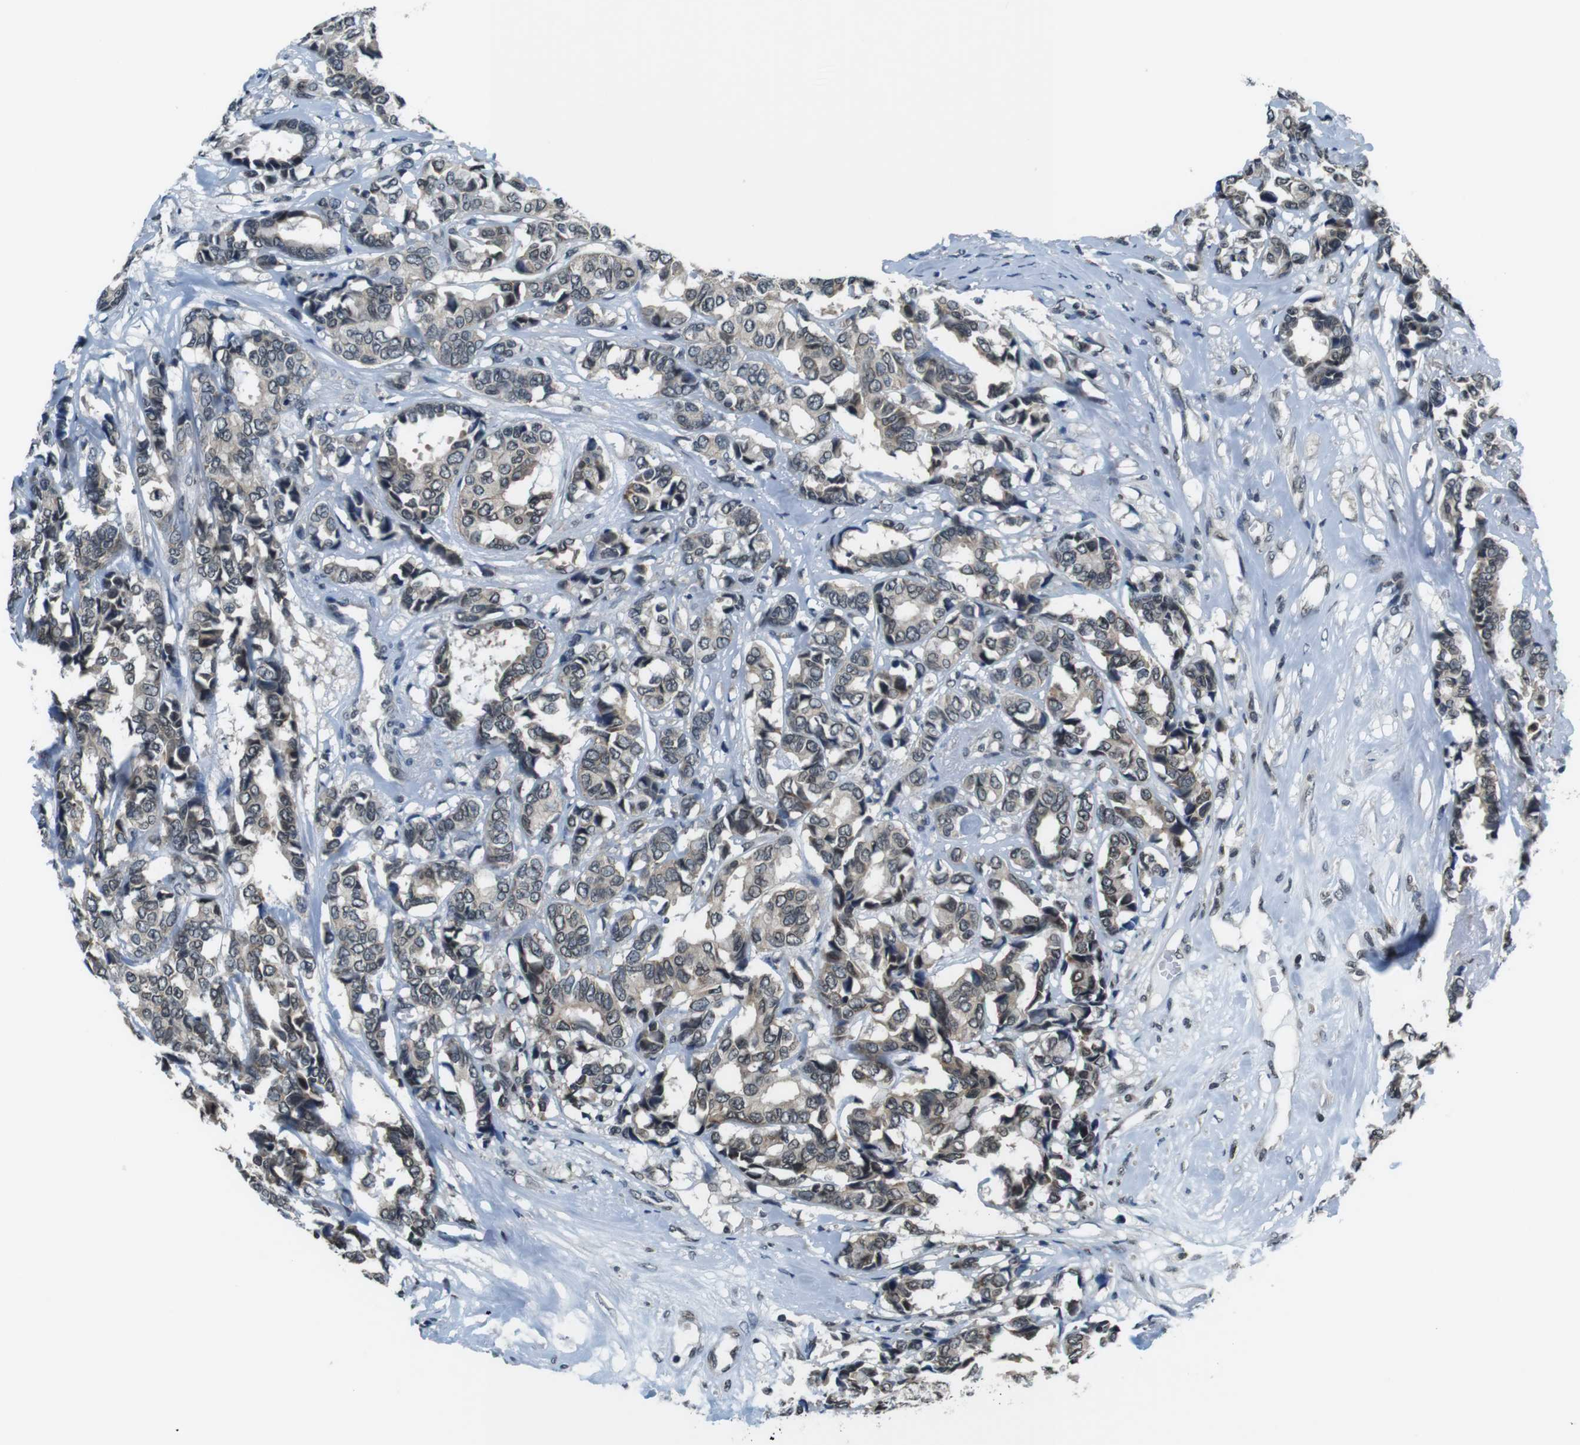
{"staining": {"intensity": "weak", "quantity": ">75%", "location": "cytoplasmic/membranous"}, "tissue": "breast cancer", "cell_type": "Tumor cells", "image_type": "cancer", "snomed": [{"axis": "morphology", "description": "Duct carcinoma"}, {"axis": "topography", "description": "Breast"}], "caption": "The micrograph demonstrates a brown stain indicating the presence of a protein in the cytoplasmic/membranous of tumor cells in breast intraductal carcinoma.", "gene": "NEK4", "patient": {"sex": "female", "age": 87}}